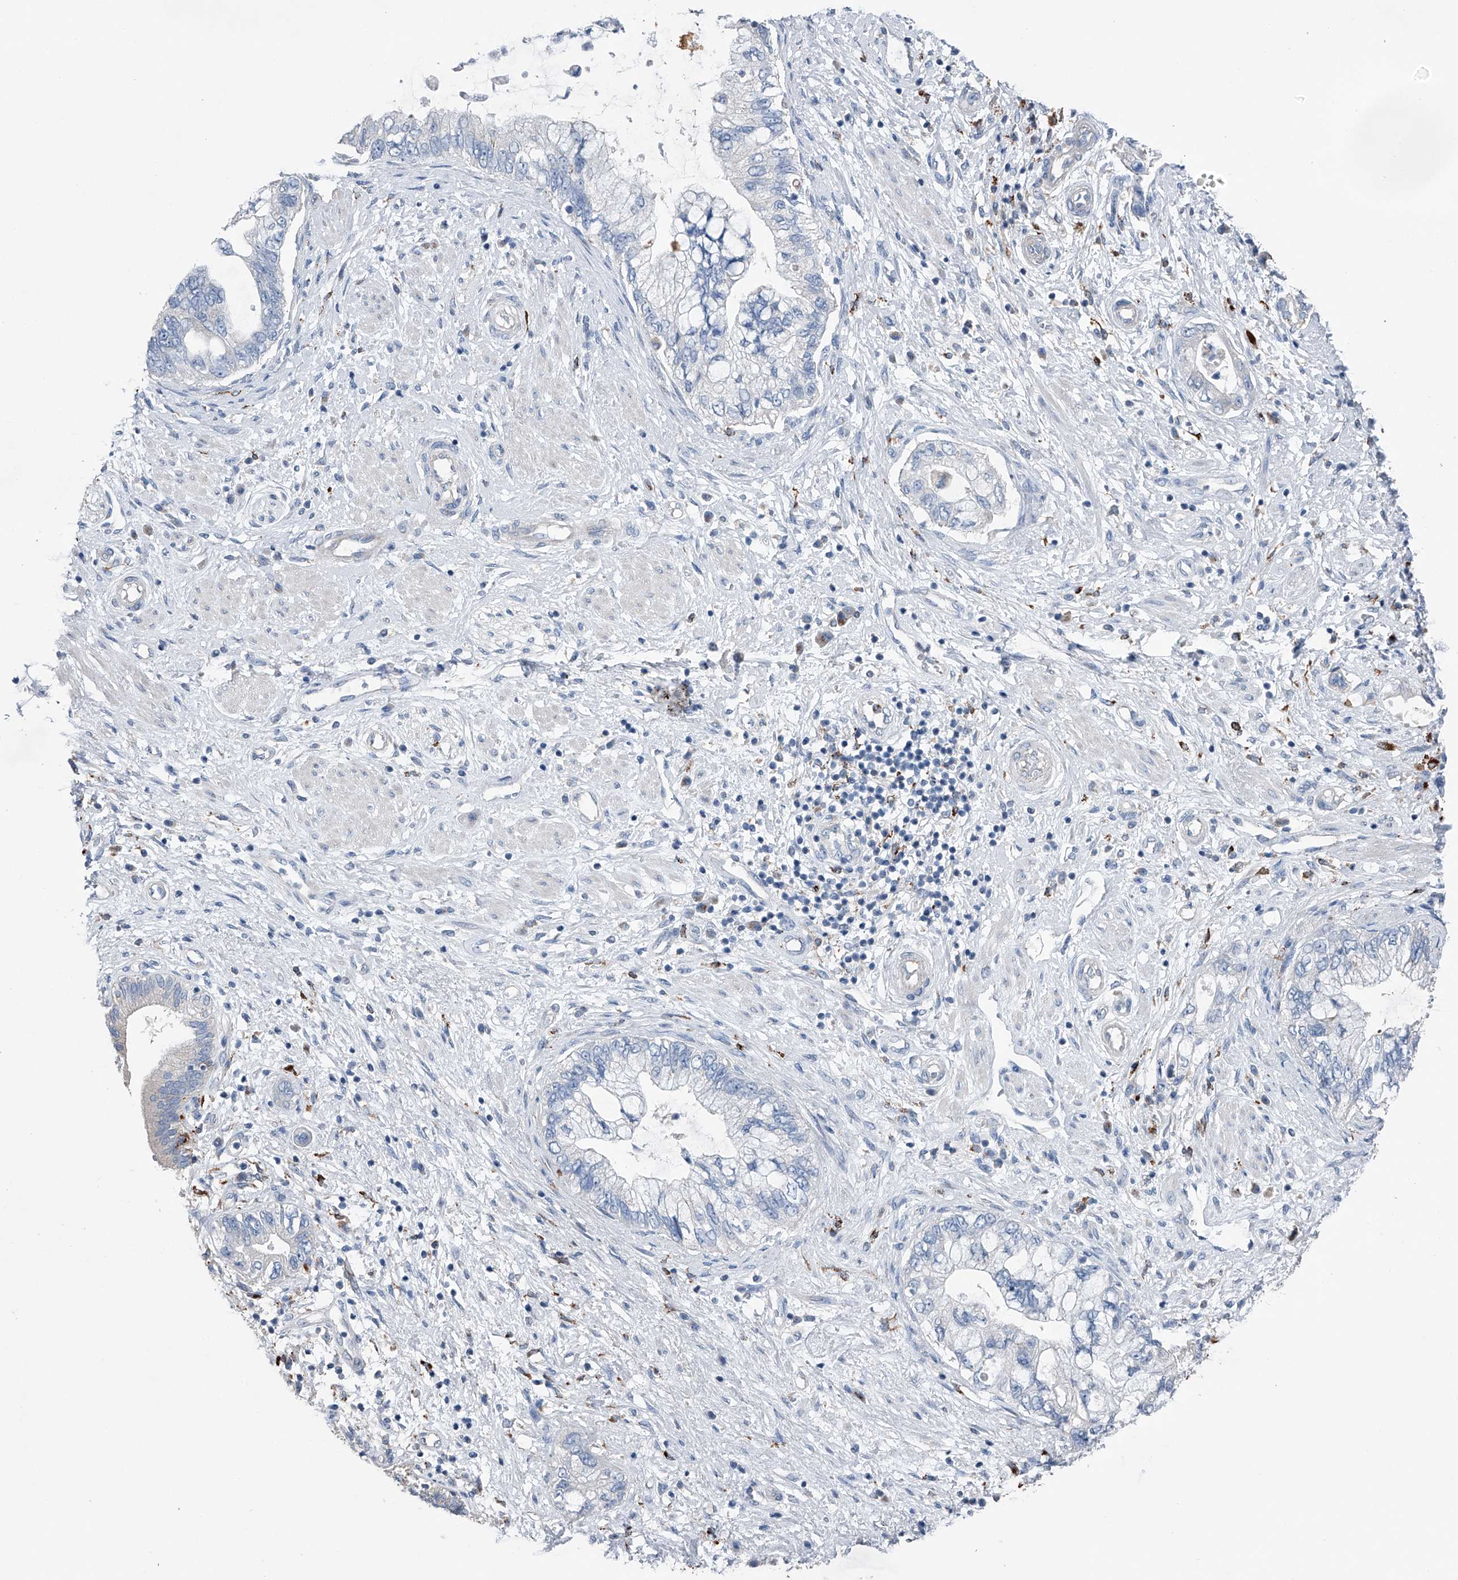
{"staining": {"intensity": "negative", "quantity": "none", "location": "none"}, "tissue": "pancreatic cancer", "cell_type": "Tumor cells", "image_type": "cancer", "snomed": [{"axis": "morphology", "description": "Adenocarcinoma, NOS"}, {"axis": "topography", "description": "Pancreas"}], "caption": "Immunohistochemistry (IHC) histopathology image of adenocarcinoma (pancreatic) stained for a protein (brown), which shows no staining in tumor cells.", "gene": "ZNF772", "patient": {"sex": "female", "age": 73}}